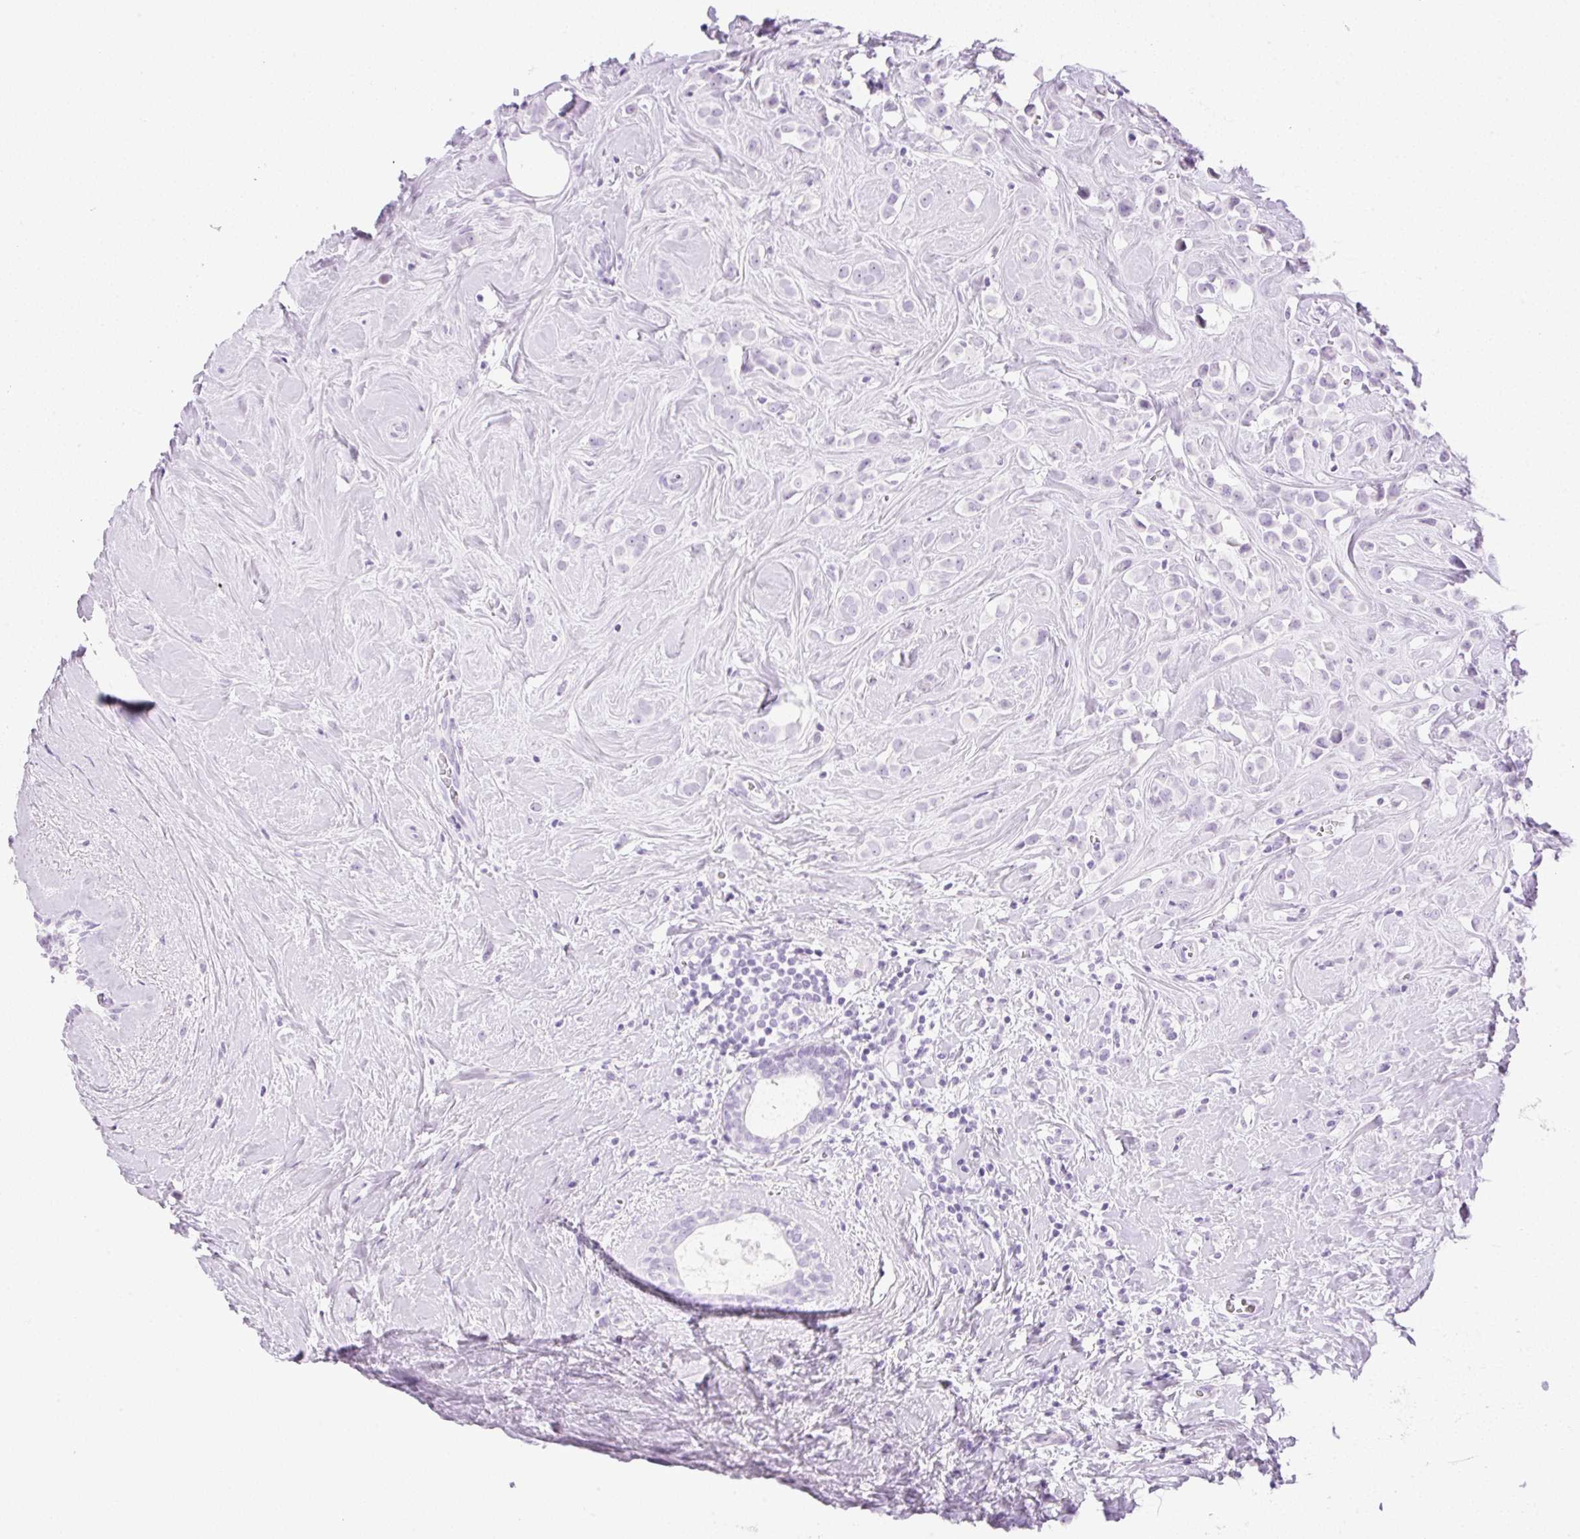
{"staining": {"intensity": "negative", "quantity": "none", "location": "none"}, "tissue": "breast cancer", "cell_type": "Tumor cells", "image_type": "cancer", "snomed": [{"axis": "morphology", "description": "Duct carcinoma"}, {"axis": "topography", "description": "Breast"}], "caption": "Tumor cells are negative for brown protein staining in intraductal carcinoma (breast).", "gene": "SPRR4", "patient": {"sex": "female", "age": 80}}